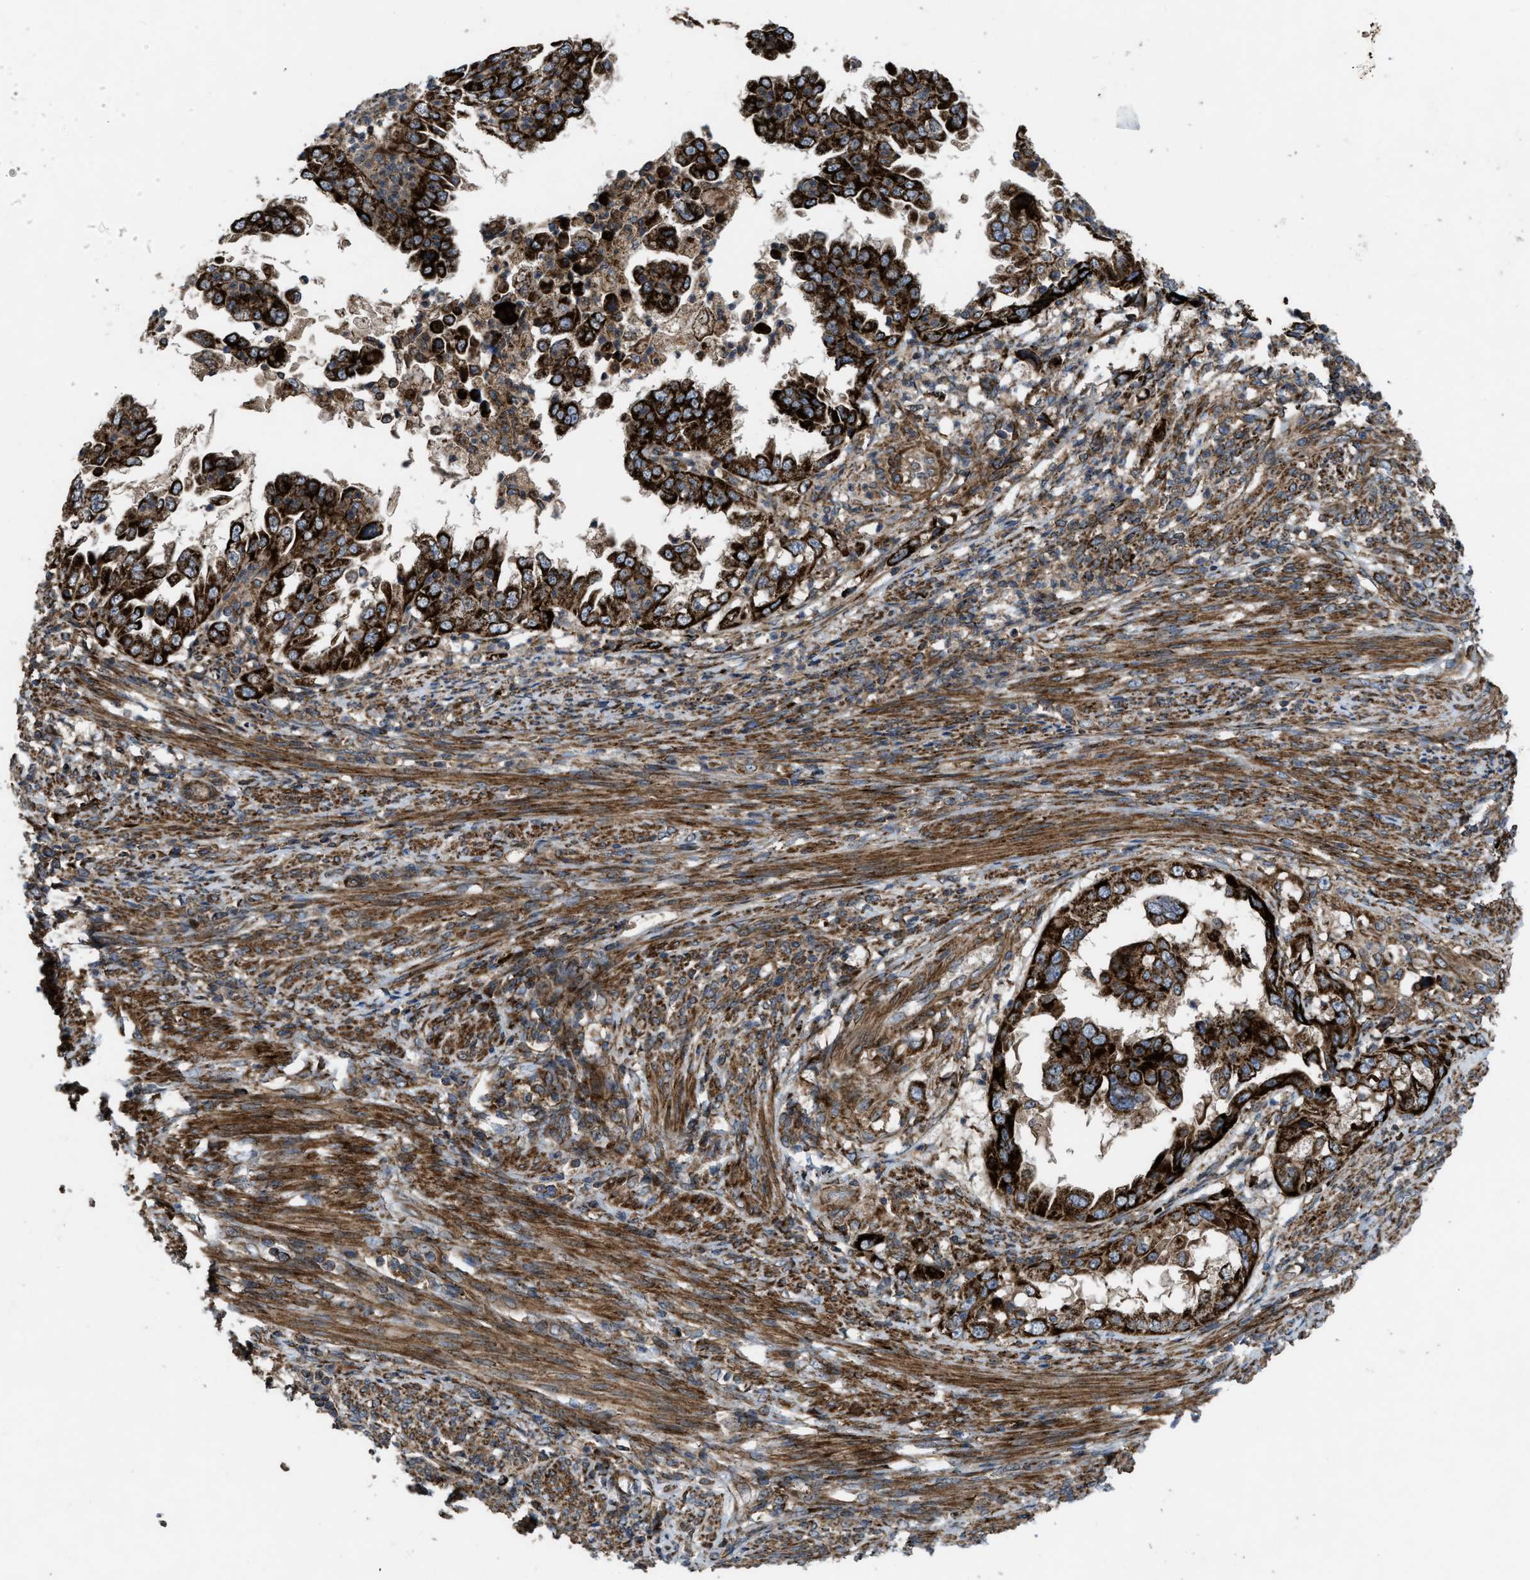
{"staining": {"intensity": "strong", "quantity": ">75%", "location": "cytoplasmic/membranous"}, "tissue": "endometrial cancer", "cell_type": "Tumor cells", "image_type": "cancer", "snomed": [{"axis": "morphology", "description": "Adenocarcinoma, NOS"}, {"axis": "topography", "description": "Endometrium"}], "caption": "There is high levels of strong cytoplasmic/membranous staining in tumor cells of endometrial adenocarcinoma, as demonstrated by immunohistochemical staining (brown color).", "gene": "PER3", "patient": {"sex": "female", "age": 85}}